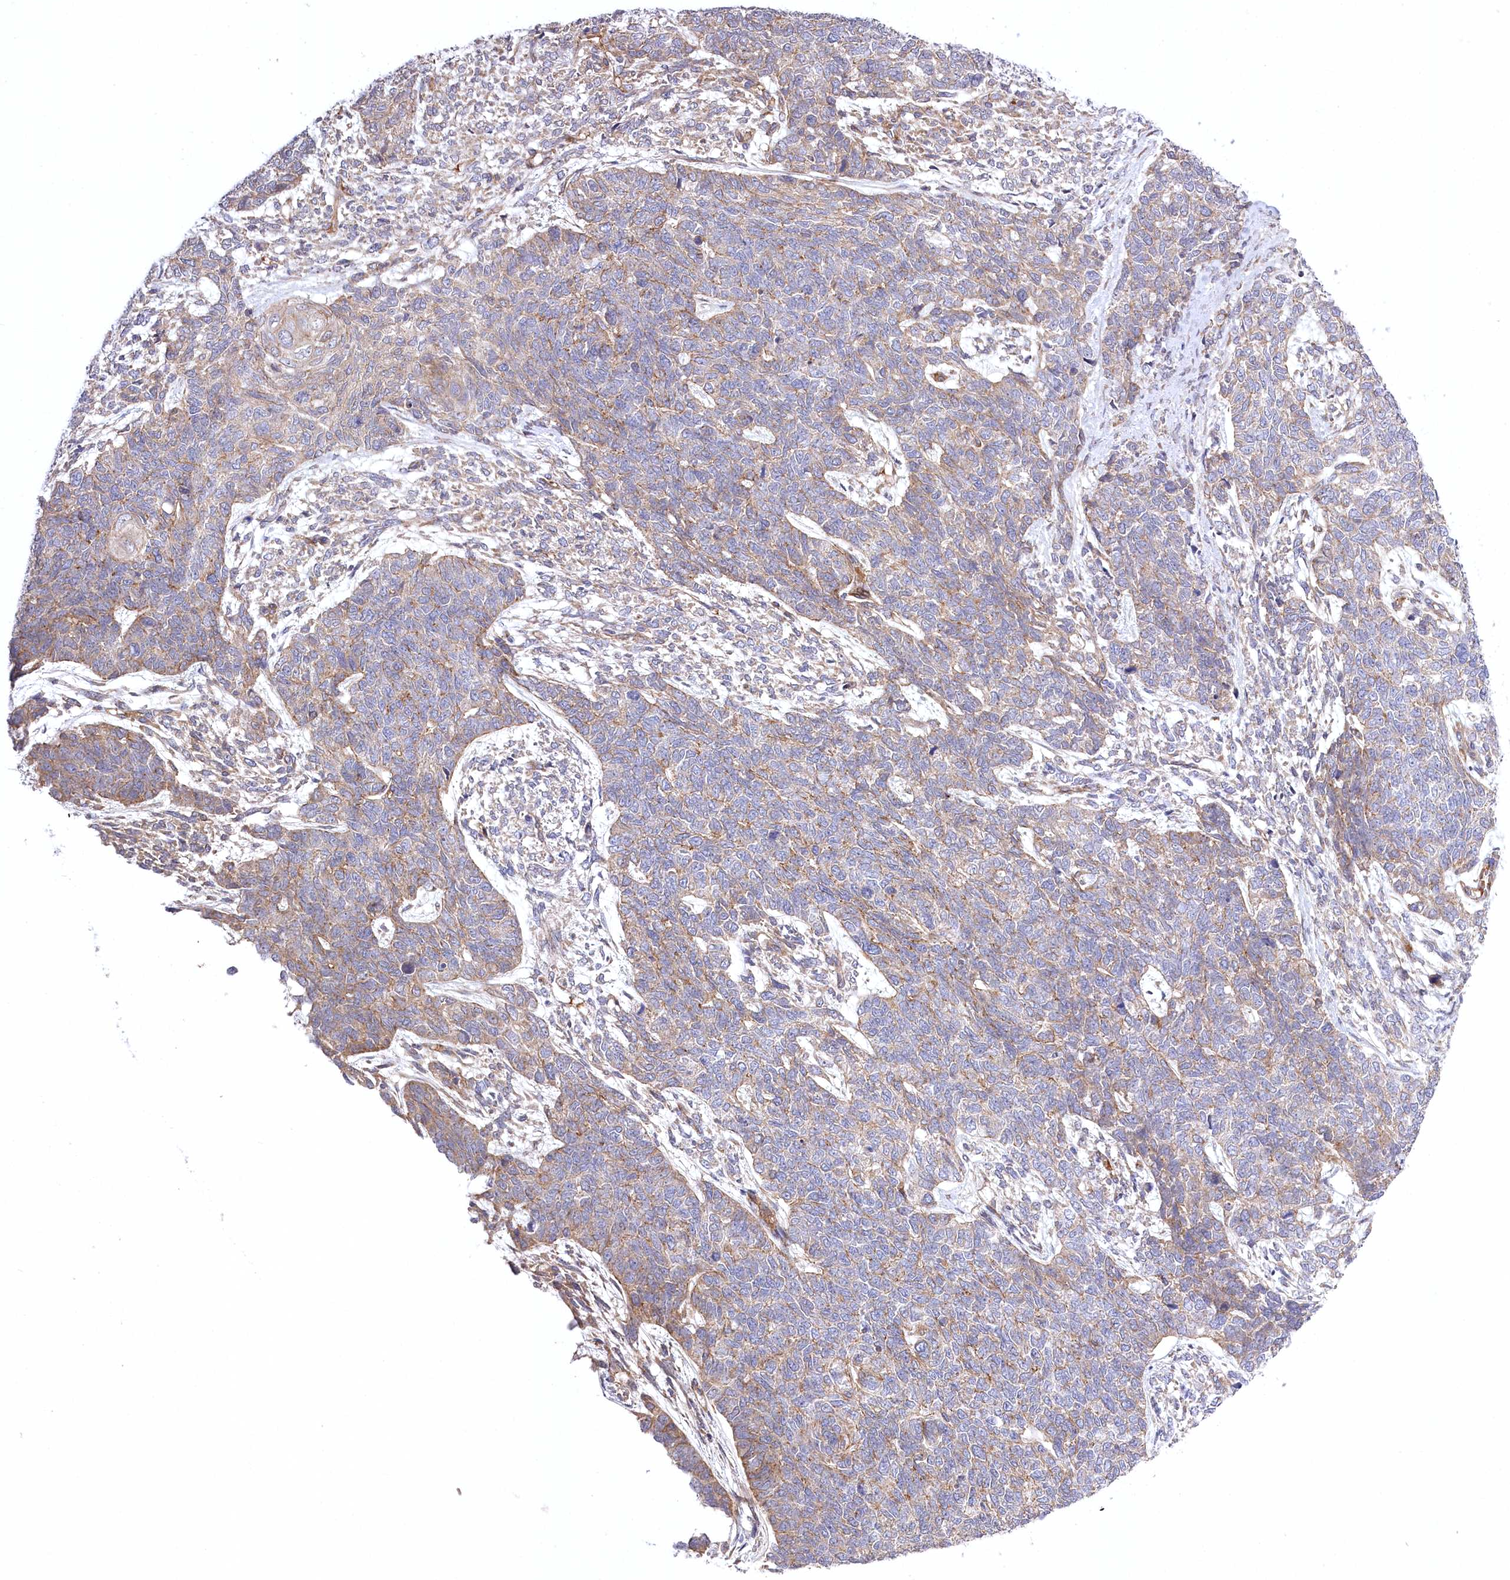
{"staining": {"intensity": "weak", "quantity": "25%-75%", "location": "cytoplasmic/membranous"}, "tissue": "cervical cancer", "cell_type": "Tumor cells", "image_type": "cancer", "snomed": [{"axis": "morphology", "description": "Squamous cell carcinoma, NOS"}, {"axis": "topography", "description": "Cervix"}], "caption": "Immunohistochemical staining of cervical squamous cell carcinoma reveals low levels of weak cytoplasmic/membranous staining in about 25%-75% of tumor cells.", "gene": "TRUB1", "patient": {"sex": "female", "age": 63}}